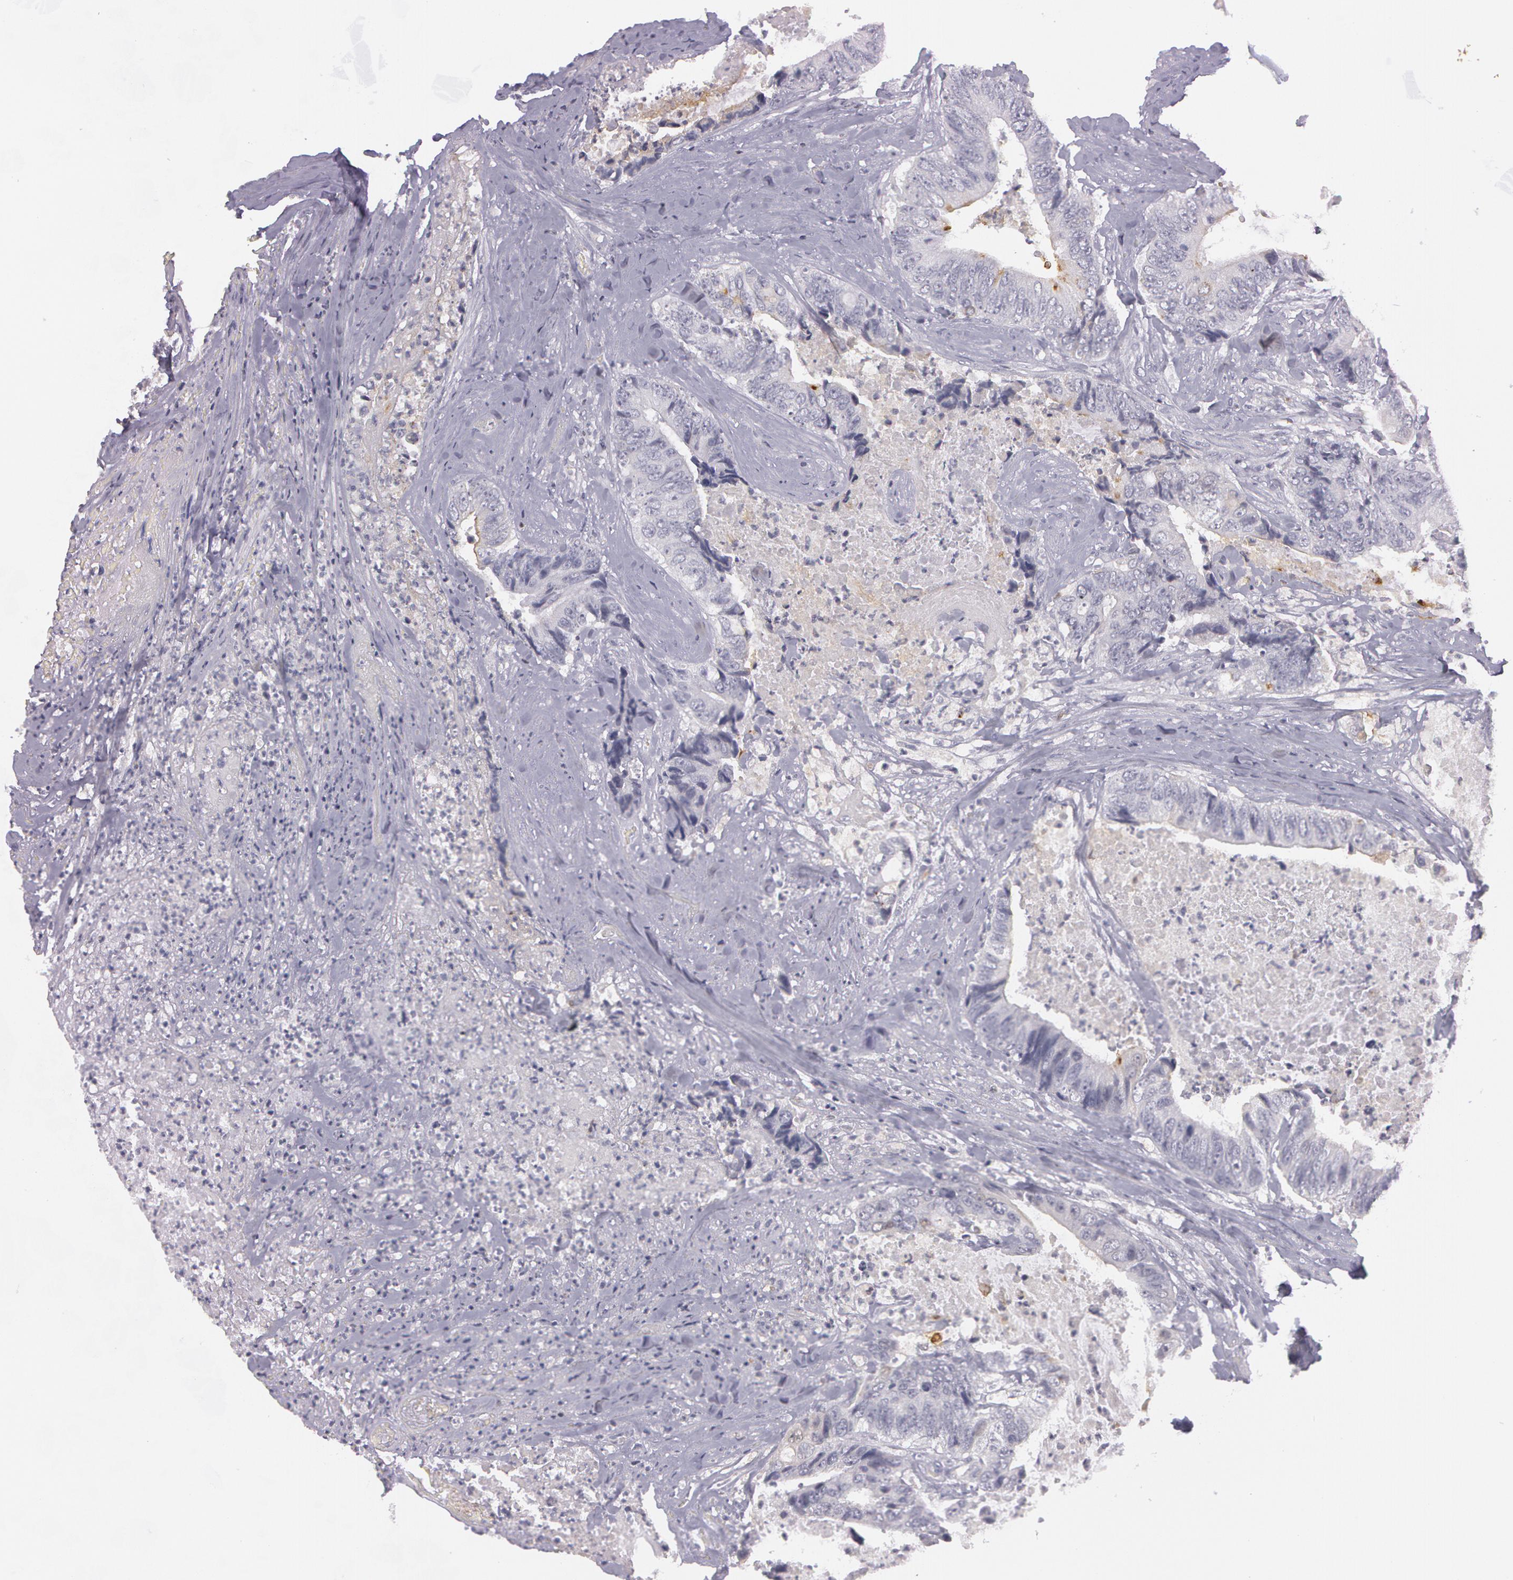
{"staining": {"intensity": "negative", "quantity": "none", "location": "none"}, "tissue": "colorectal cancer", "cell_type": "Tumor cells", "image_type": "cancer", "snomed": [{"axis": "morphology", "description": "Adenocarcinoma, NOS"}, {"axis": "topography", "description": "Rectum"}], "caption": "Tumor cells show no significant protein positivity in adenocarcinoma (colorectal). Brightfield microscopy of IHC stained with DAB (3,3'-diaminobenzidine) (brown) and hematoxylin (blue), captured at high magnification.", "gene": "IL1RN", "patient": {"sex": "female", "age": 65}}